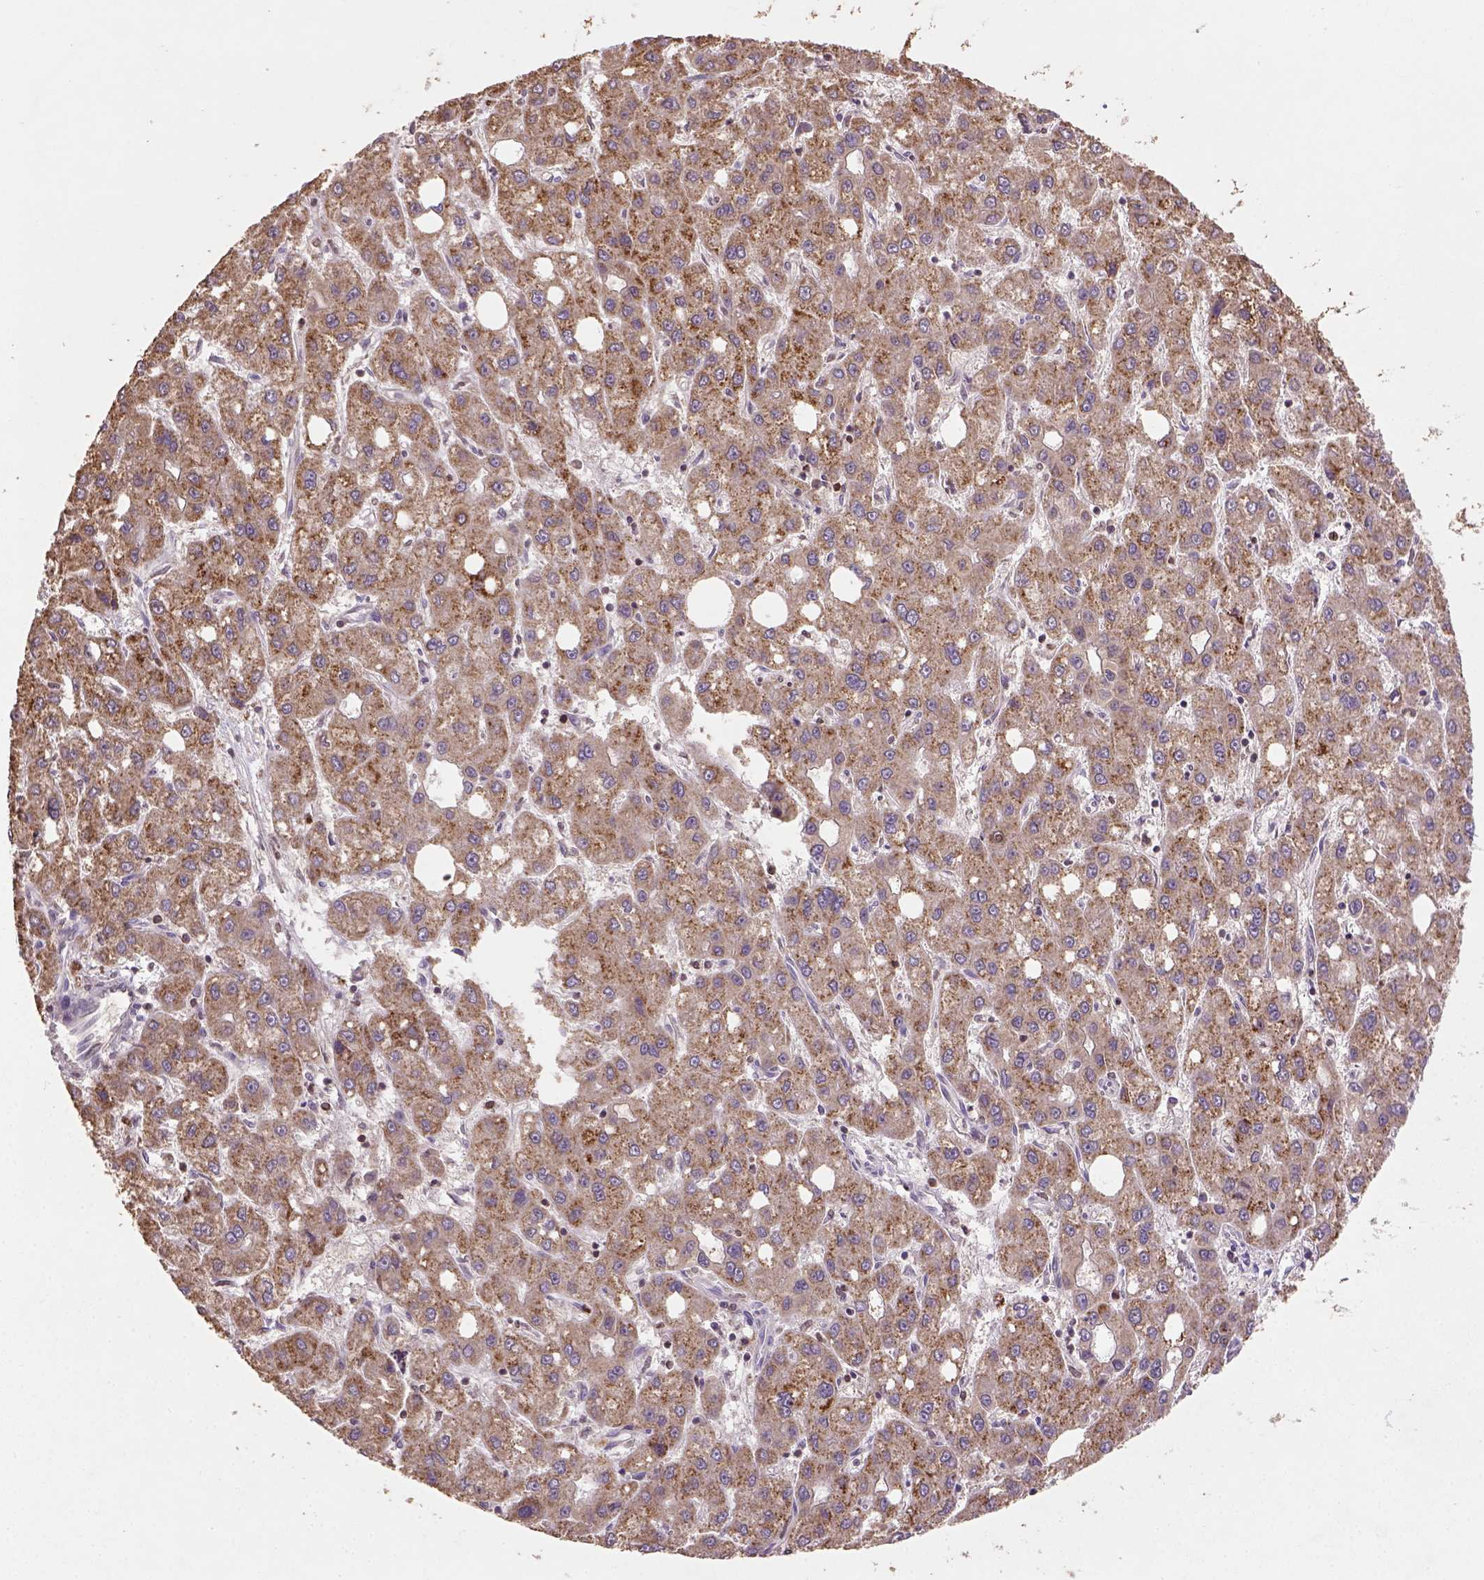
{"staining": {"intensity": "moderate", "quantity": ">75%", "location": "cytoplasmic/membranous"}, "tissue": "liver cancer", "cell_type": "Tumor cells", "image_type": "cancer", "snomed": [{"axis": "morphology", "description": "Carcinoma, Hepatocellular, NOS"}, {"axis": "topography", "description": "Liver"}], "caption": "Human liver cancer (hepatocellular carcinoma) stained with a brown dye exhibits moderate cytoplasmic/membranous positive positivity in approximately >75% of tumor cells.", "gene": "NUDT3", "patient": {"sex": "male", "age": 73}}